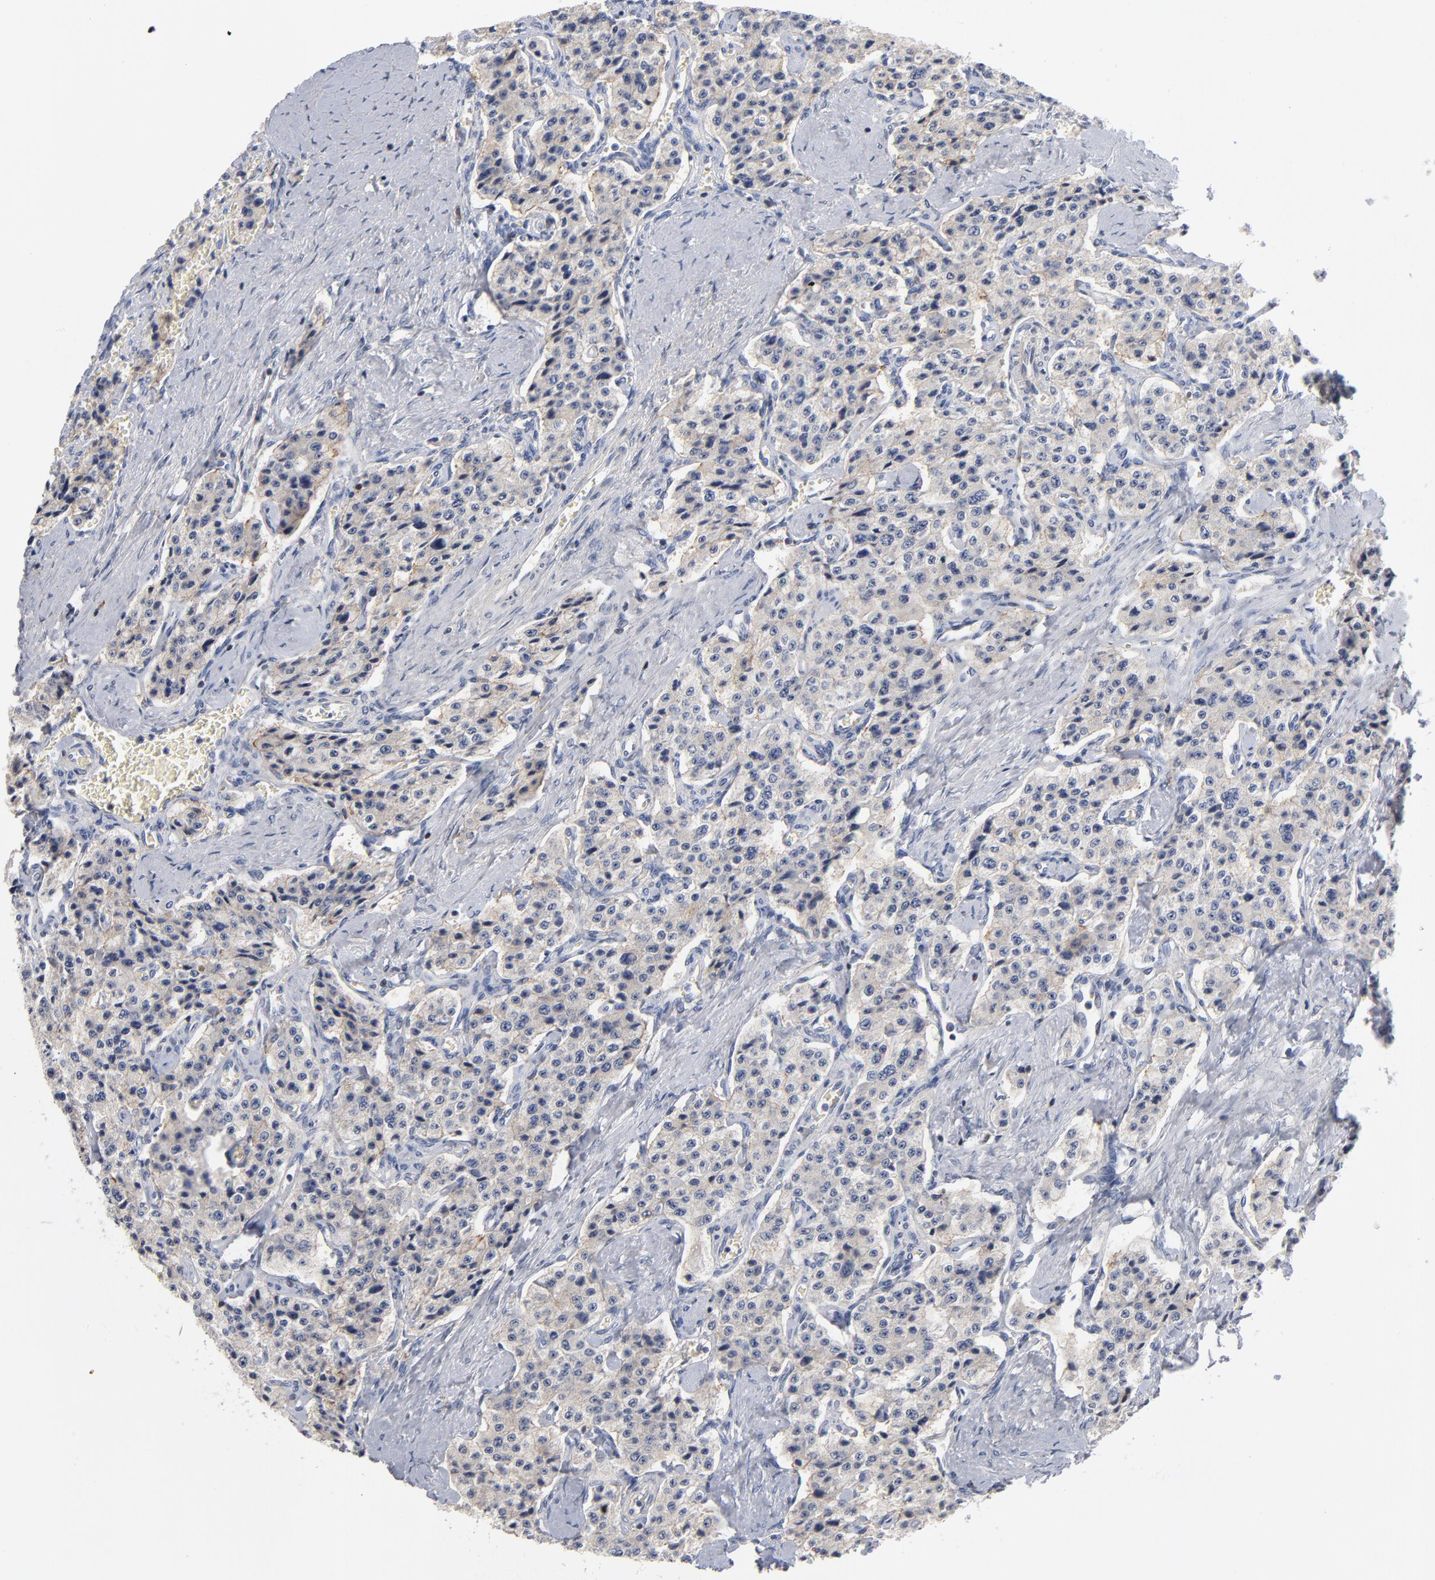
{"staining": {"intensity": "weak", "quantity": "<25%", "location": "cytoplasmic/membranous"}, "tissue": "carcinoid", "cell_type": "Tumor cells", "image_type": "cancer", "snomed": [{"axis": "morphology", "description": "Carcinoid, malignant, NOS"}, {"axis": "topography", "description": "Small intestine"}], "caption": "Immunohistochemistry (IHC) image of neoplastic tissue: human carcinoid (malignant) stained with DAB reveals no significant protein positivity in tumor cells.", "gene": "PDLIM2", "patient": {"sex": "male", "age": 52}}